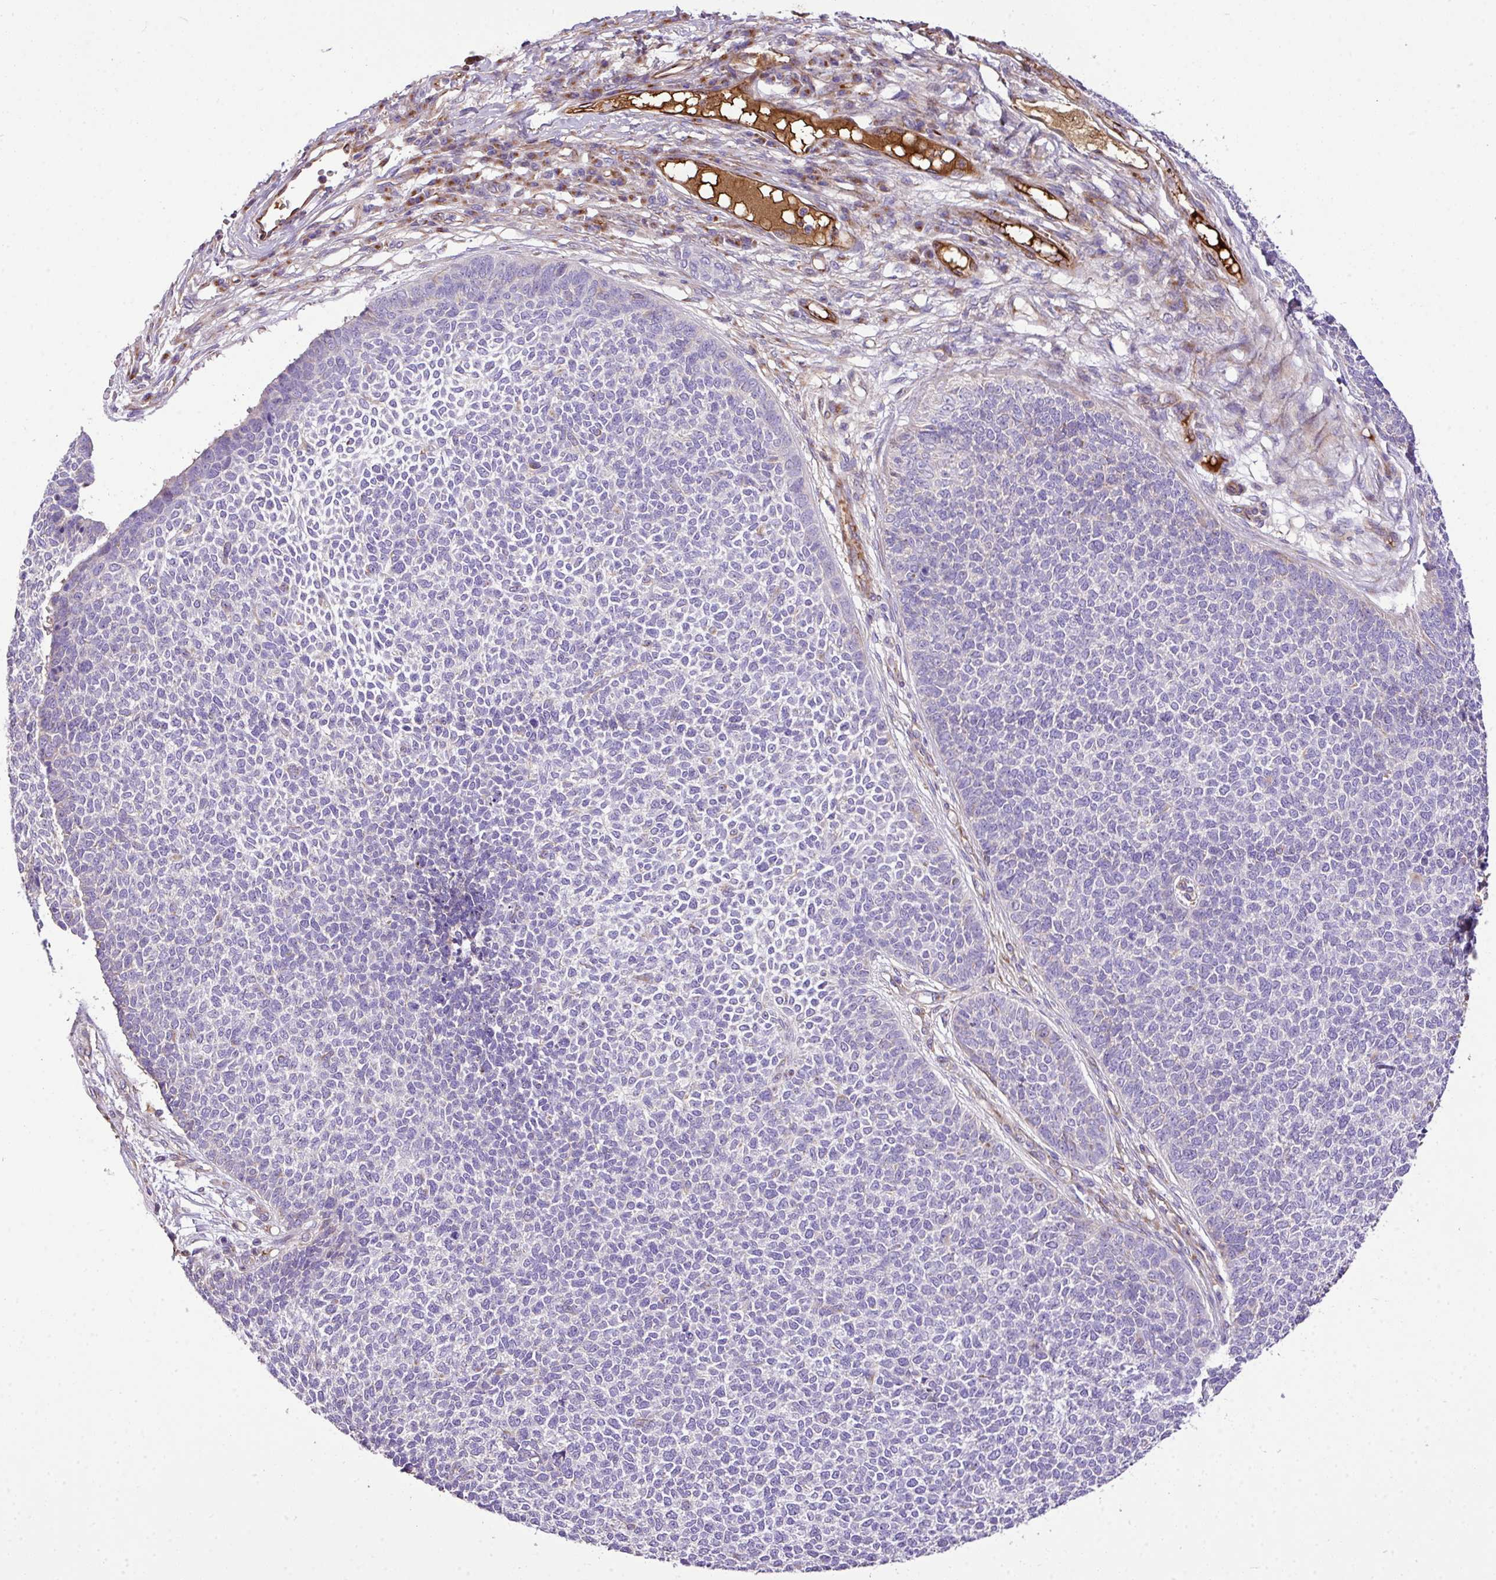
{"staining": {"intensity": "negative", "quantity": "none", "location": "none"}, "tissue": "skin cancer", "cell_type": "Tumor cells", "image_type": "cancer", "snomed": [{"axis": "morphology", "description": "Basal cell carcinoma"}, {"axis": "topography", "description": "Skin"}], "caption": "Skin cancer (basal cell carcinoma) stained for a protein using immunohistochemistry exhibits no staining tumor cells.", "gene": "CTXN2", "patient": {"sex": "female", "age": 84}}